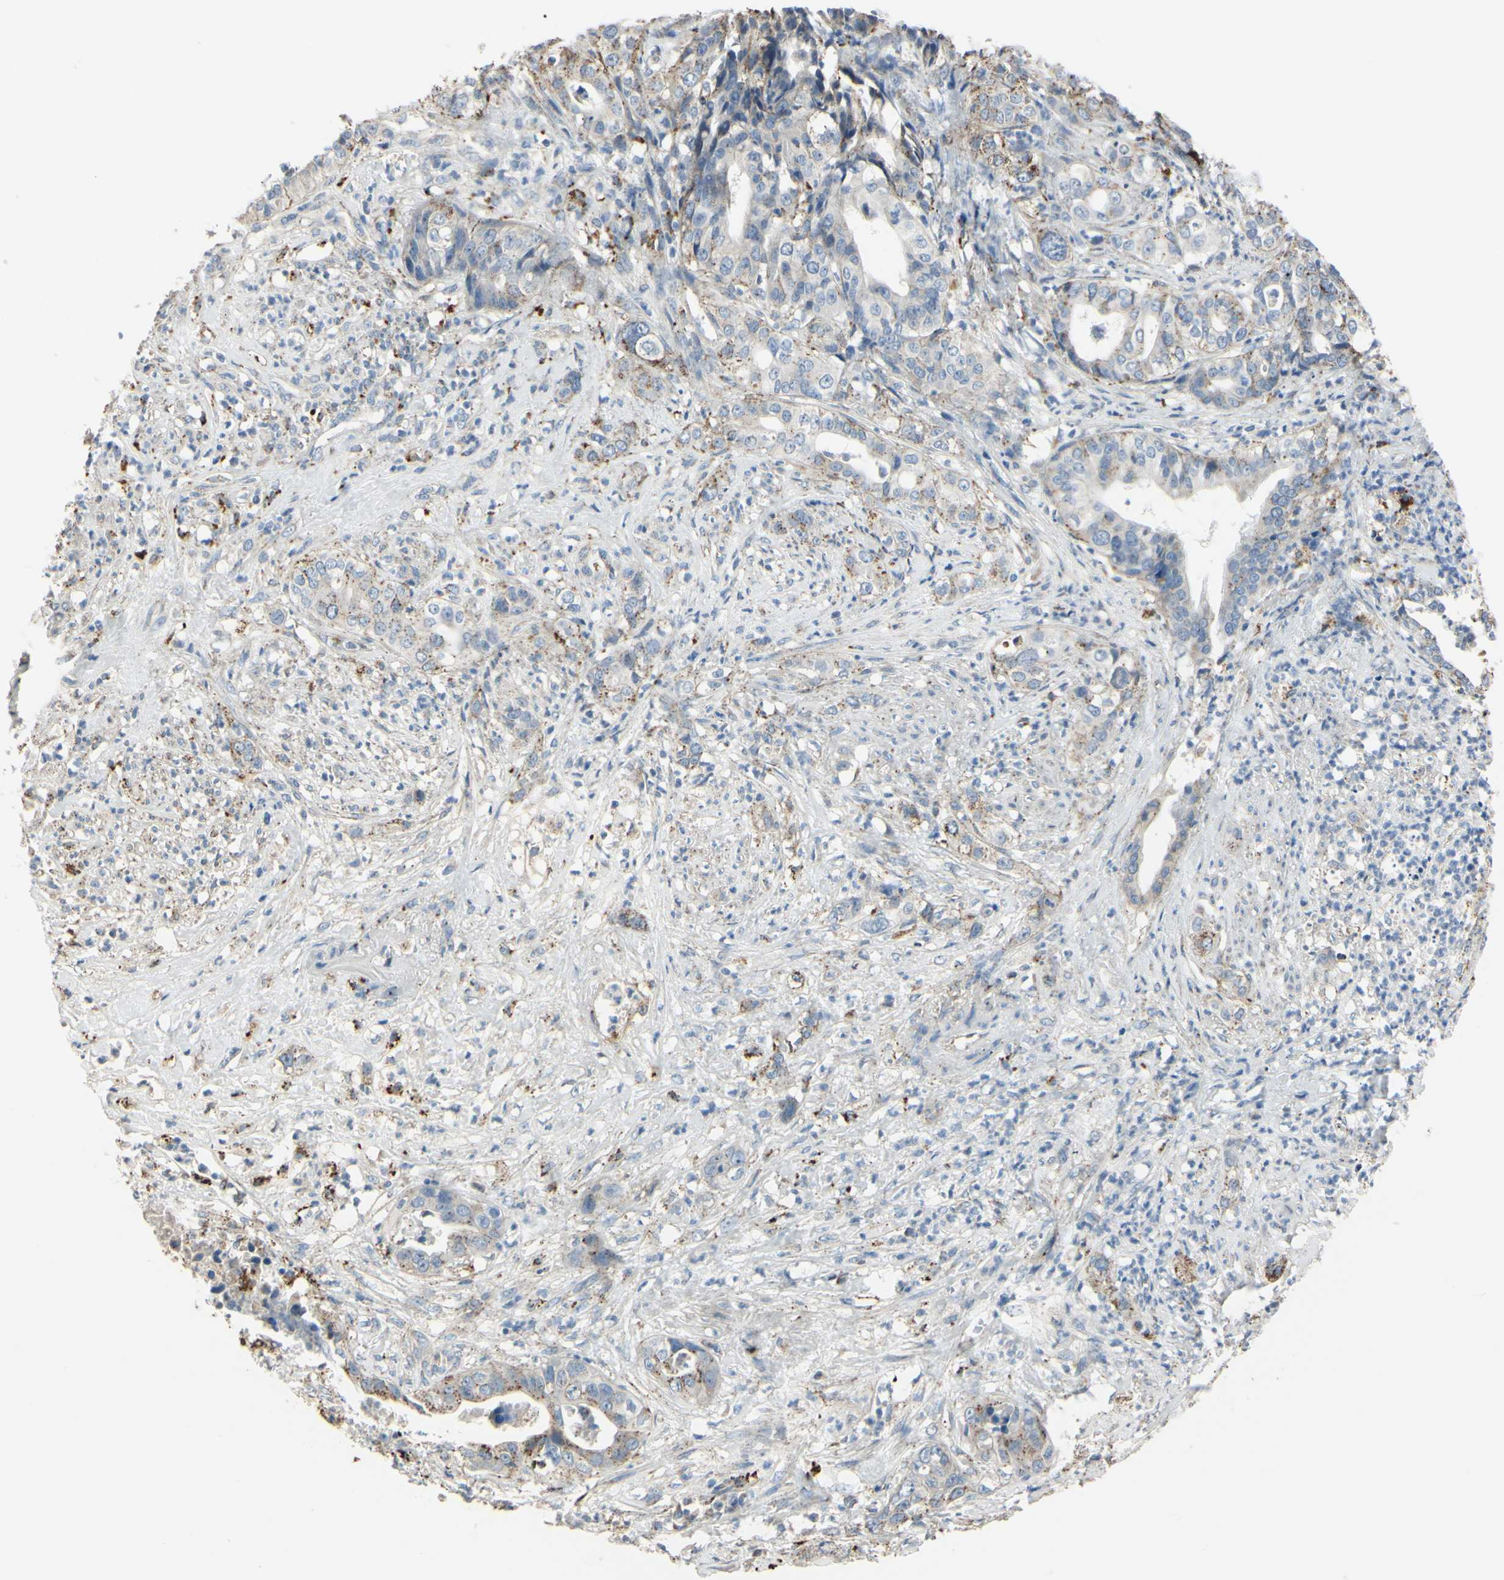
{"staining": {"intensity": "weak", "quantity": ">75%", "location": "cytoplasmic/membranous"}, "tissue": "liver cancer", "cell_type": "Tumor cells", "image_type": "cancer", "snomed": [{"axis": "morphology", "description": "Cholangiocarcinoma"}, {"axis": "topography", "description": "Liver"}], "caption": "This histopathology image shows liver cancer (cholangiocarcinoma) stained with IHC to label a protein in brown. The cytoplasmic/membranous of tumor cells show weak positivity for the protein. Nuclei are counter-stained blue.", "gene": "ANGPTL1", "patient": {"sex": "female", "age": 61}}